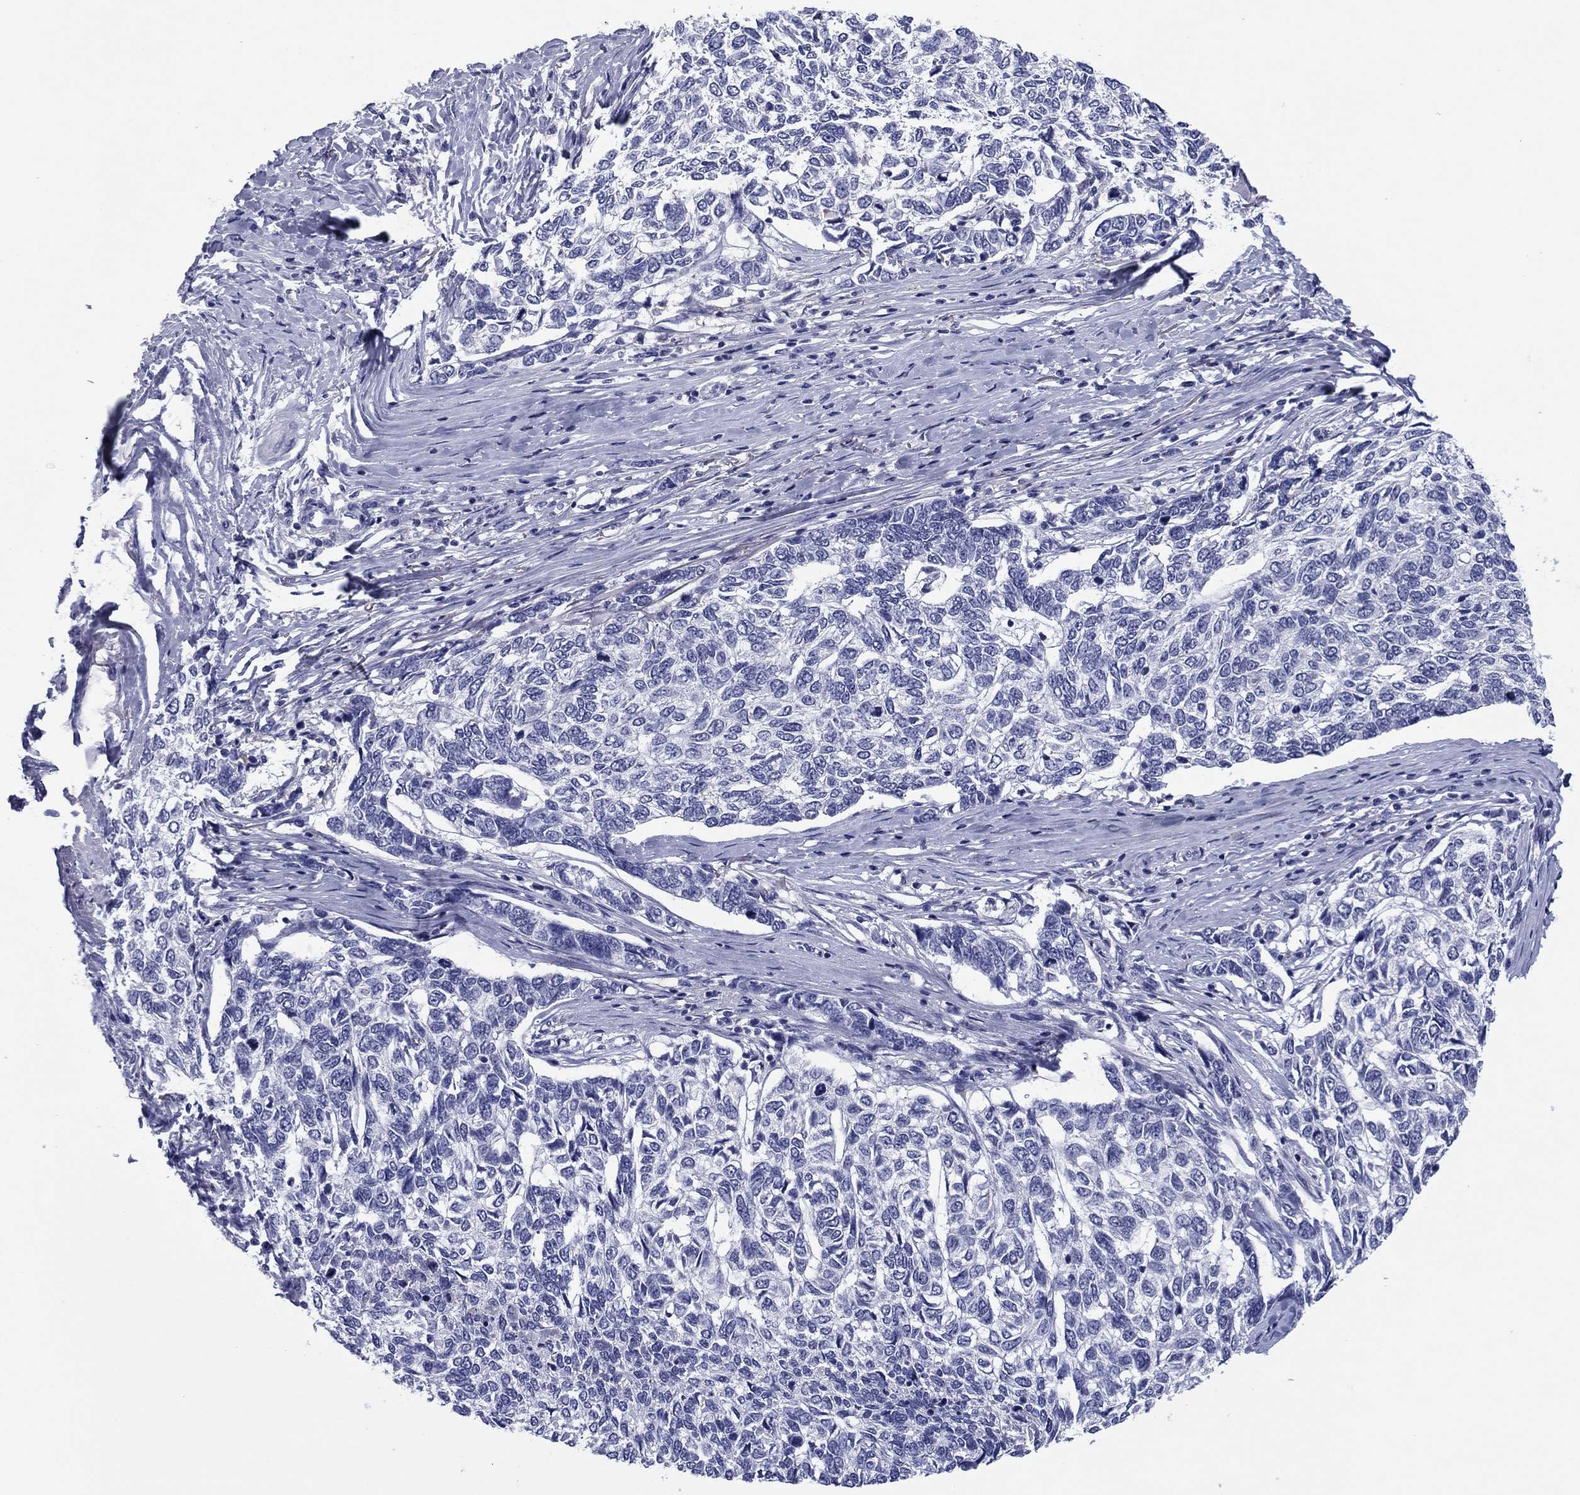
{"staining": {"intensity": "negative", "quantity": "none", "location": "none"}, "tissue": "skin cancer", "cell_type": "Tumor cells", "image_type": "cancer", "snomed": [{"axis": "morphology", "description": "Basal cell carcinoma"}, {"axis": "topography", "description": "Skin"}], "caption": "Protein analysis of skin basal cell carcinoma reveals no significant staining in tumor cells.", "gene": "TCFL5", "patient": {"sex": "female", "age": 65}}